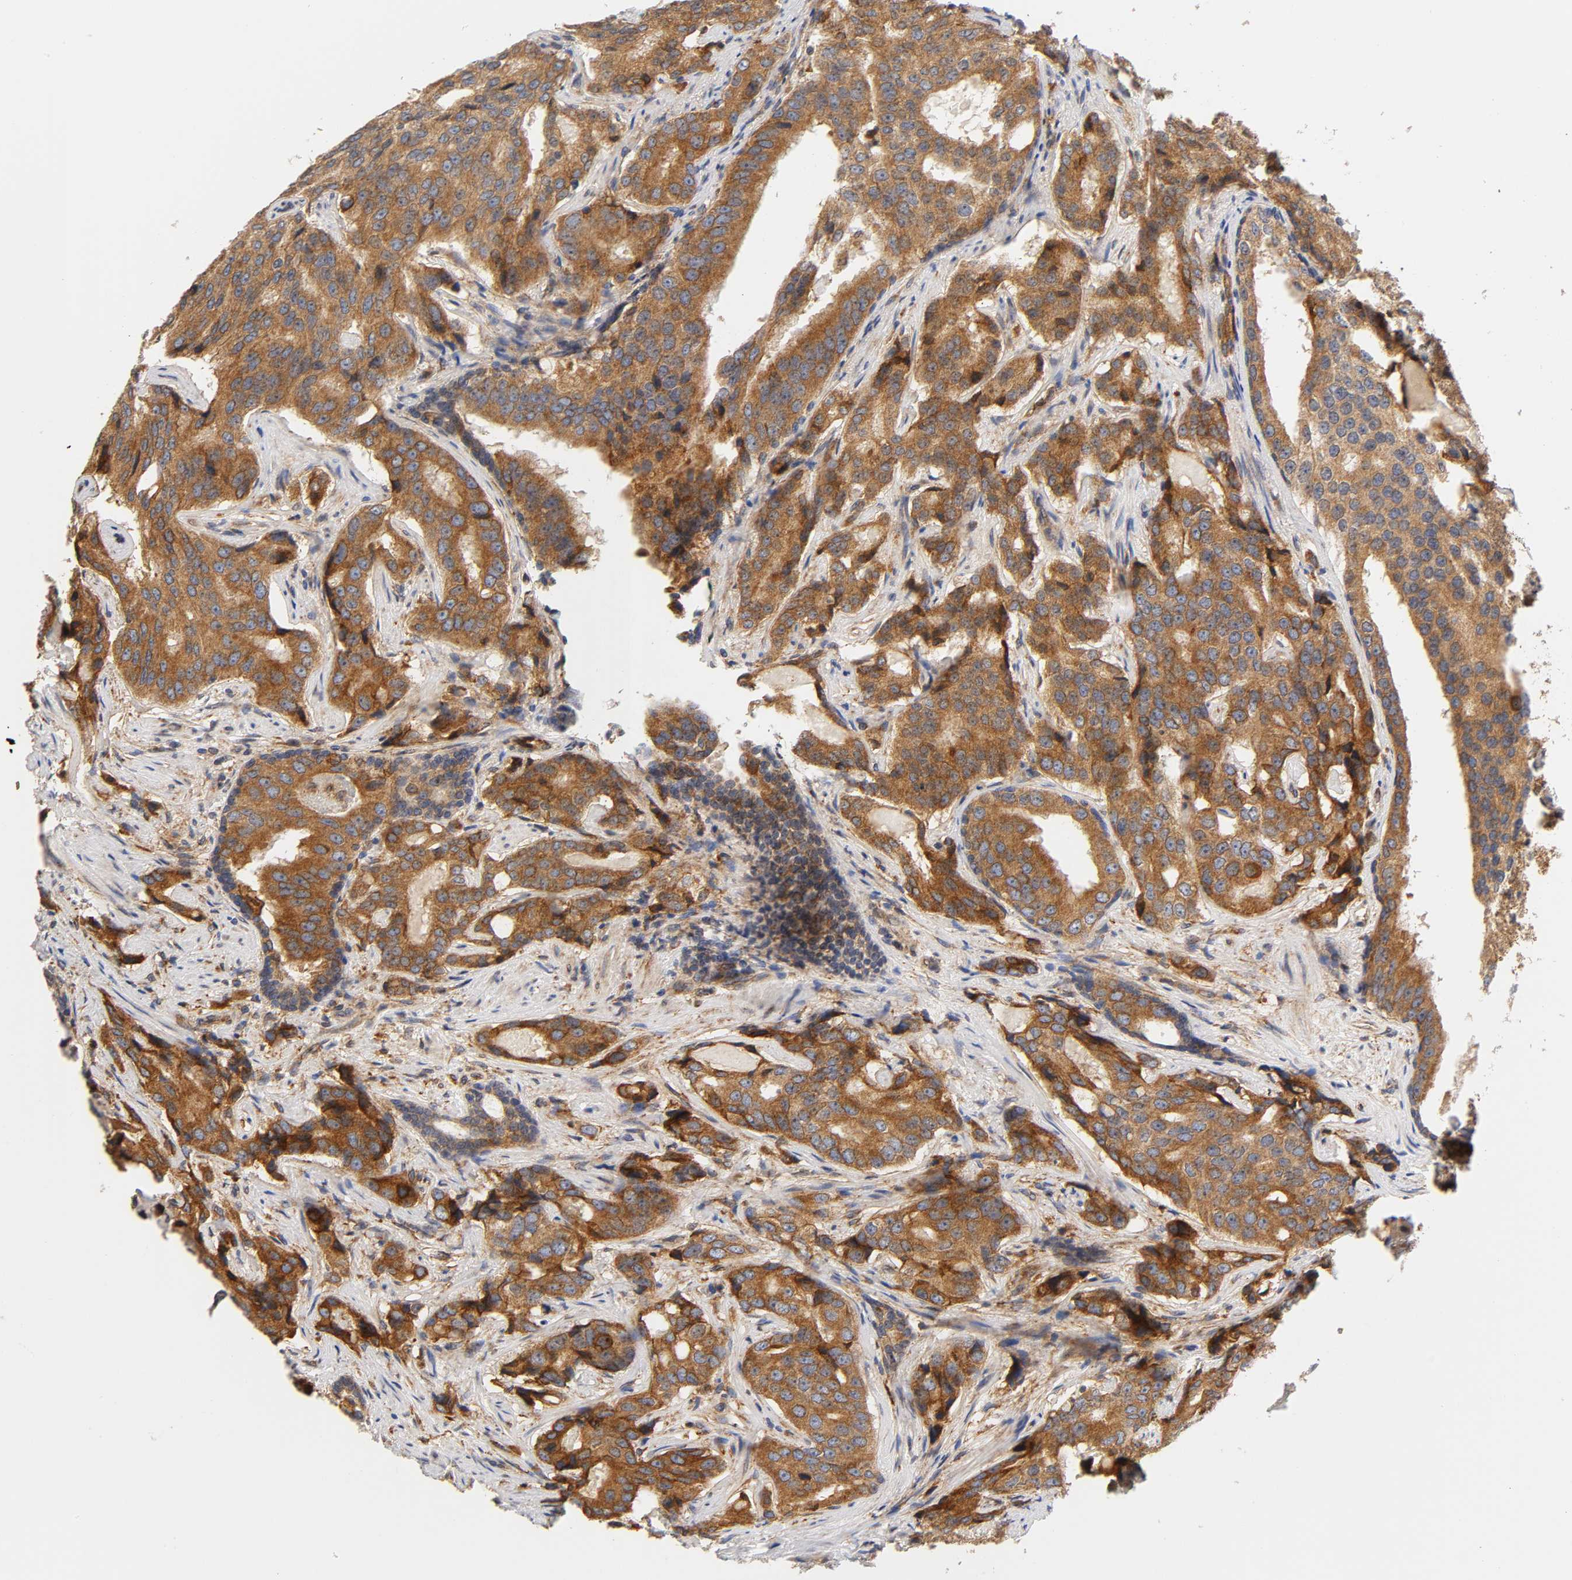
{"staining": {"intensity": "strong", "quantity": ">75%", "location": "cytoplasmic/membranous"}, "tissue": "prostate cancer", "cell_type": "Tumor cells", "image_type": "cancer", "snomed": [{"axis": "morphology", "description": "Adenocarcinoma, High grade"}, {"axis": "topography", "description": "Prostate"}], "caption": "Immunohistochemical staining of human prostate cancer reveals high levels of strong cytoplasmic/membranous protein expression in about >75% of tumor cells.", "gene": "POR", "patient": {"sex": "male", "age": 58}}